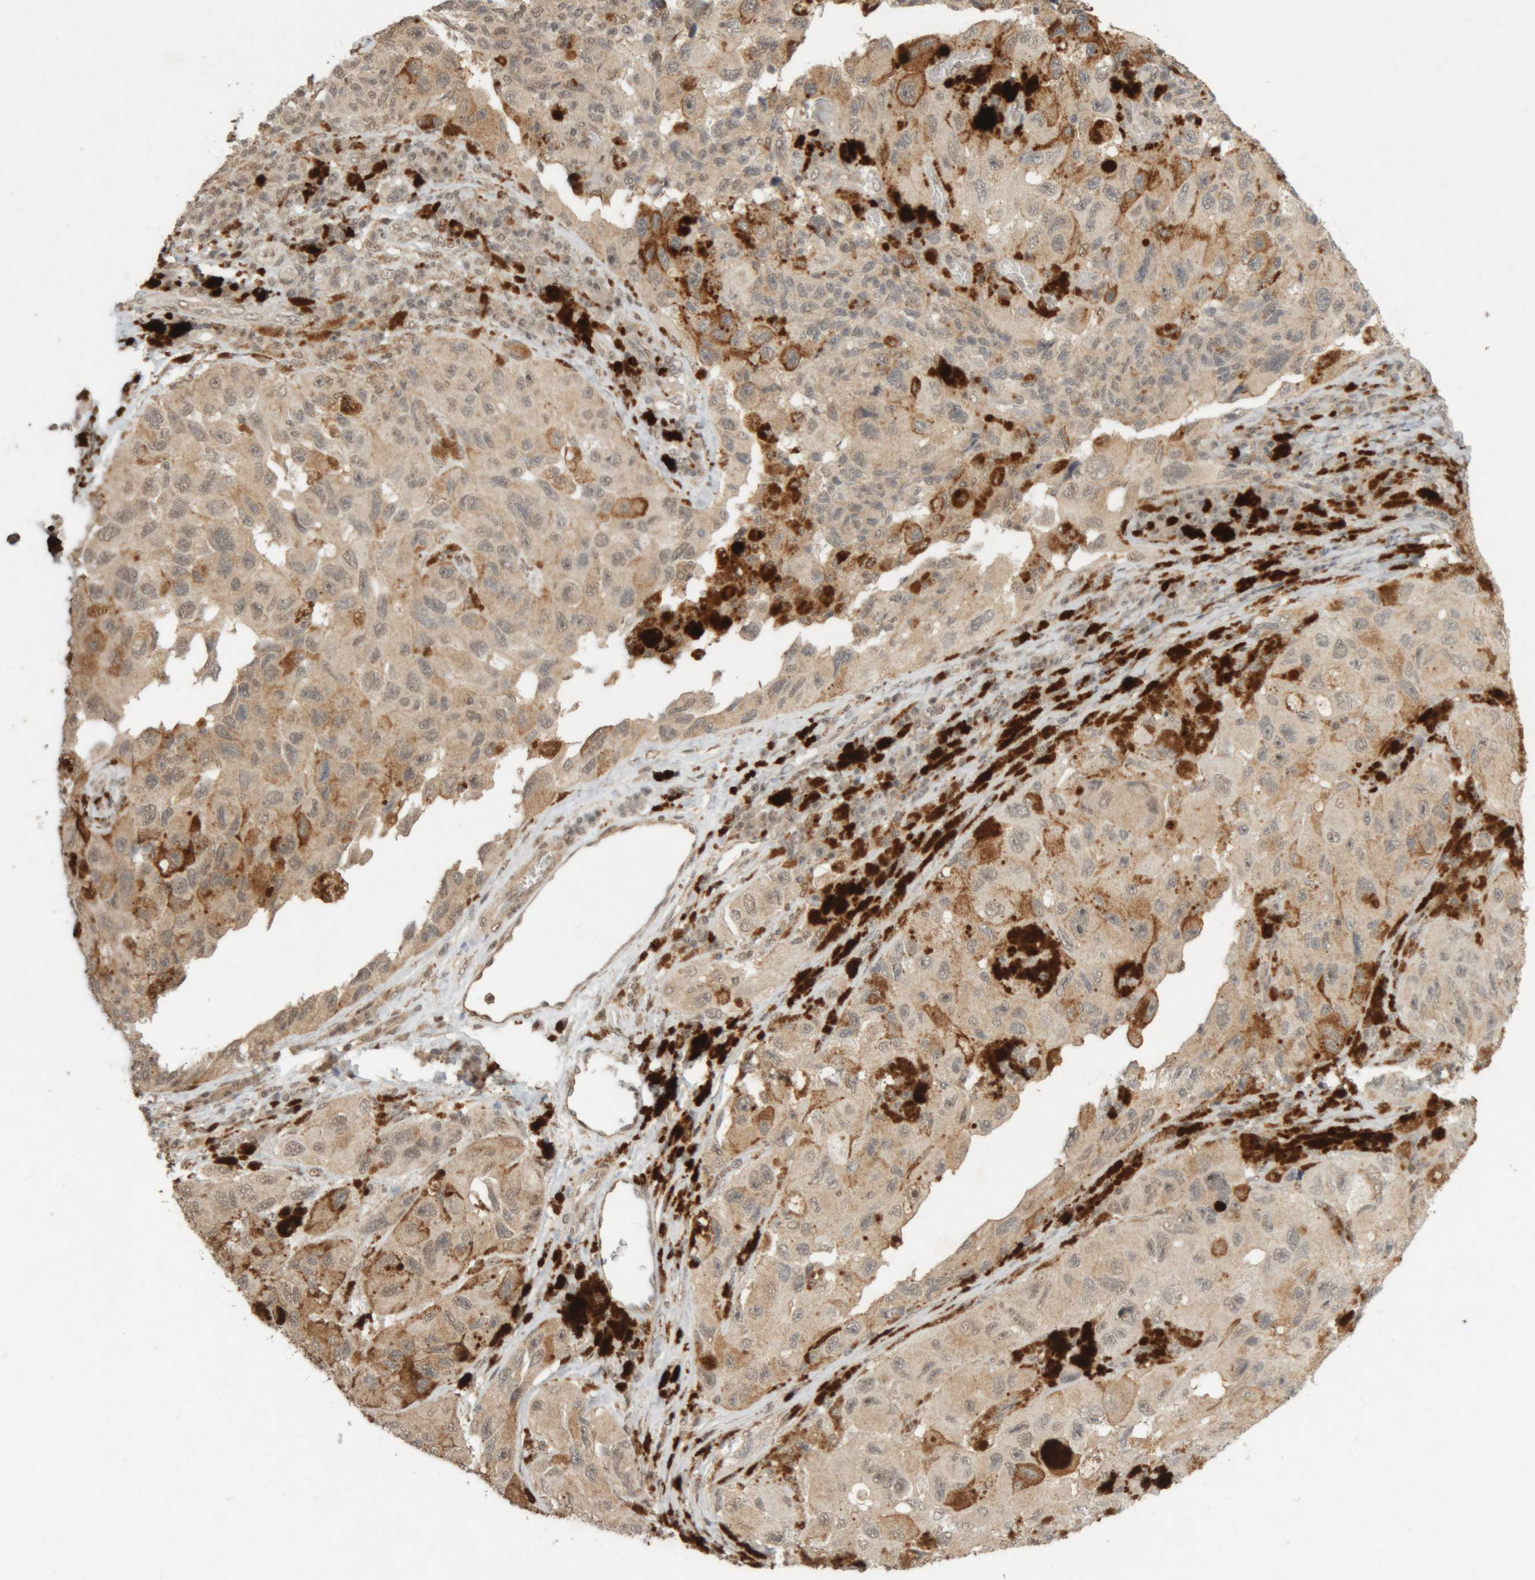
{"staining": {"intensity": "weak", "quantity": "25%-75%", "location": "cytoplasmic/membranous,nuclear"}, "tissue": "melanoma", "cell_type": "Tumor cells", "image_type": "cancer", "snomed": [{"axis": "morphology", "description": "Malignant melanoma, NOS"}, {"axis": "topography", "description": "Skin"}], "caption": "Immunohistochemistry (IHC) photomicrograph of neoplastic tissue: malignant melanoma stained using IHC demonstrates low levels of weak protein expression localized specifically in the cytoplasmic/membranous and nuclear of tumor cells, appearing as a cytoplasmic/membranous and nuclear brown color.", "gene": "KEAP1", "patient": {"sex": "female", "age": 73}}